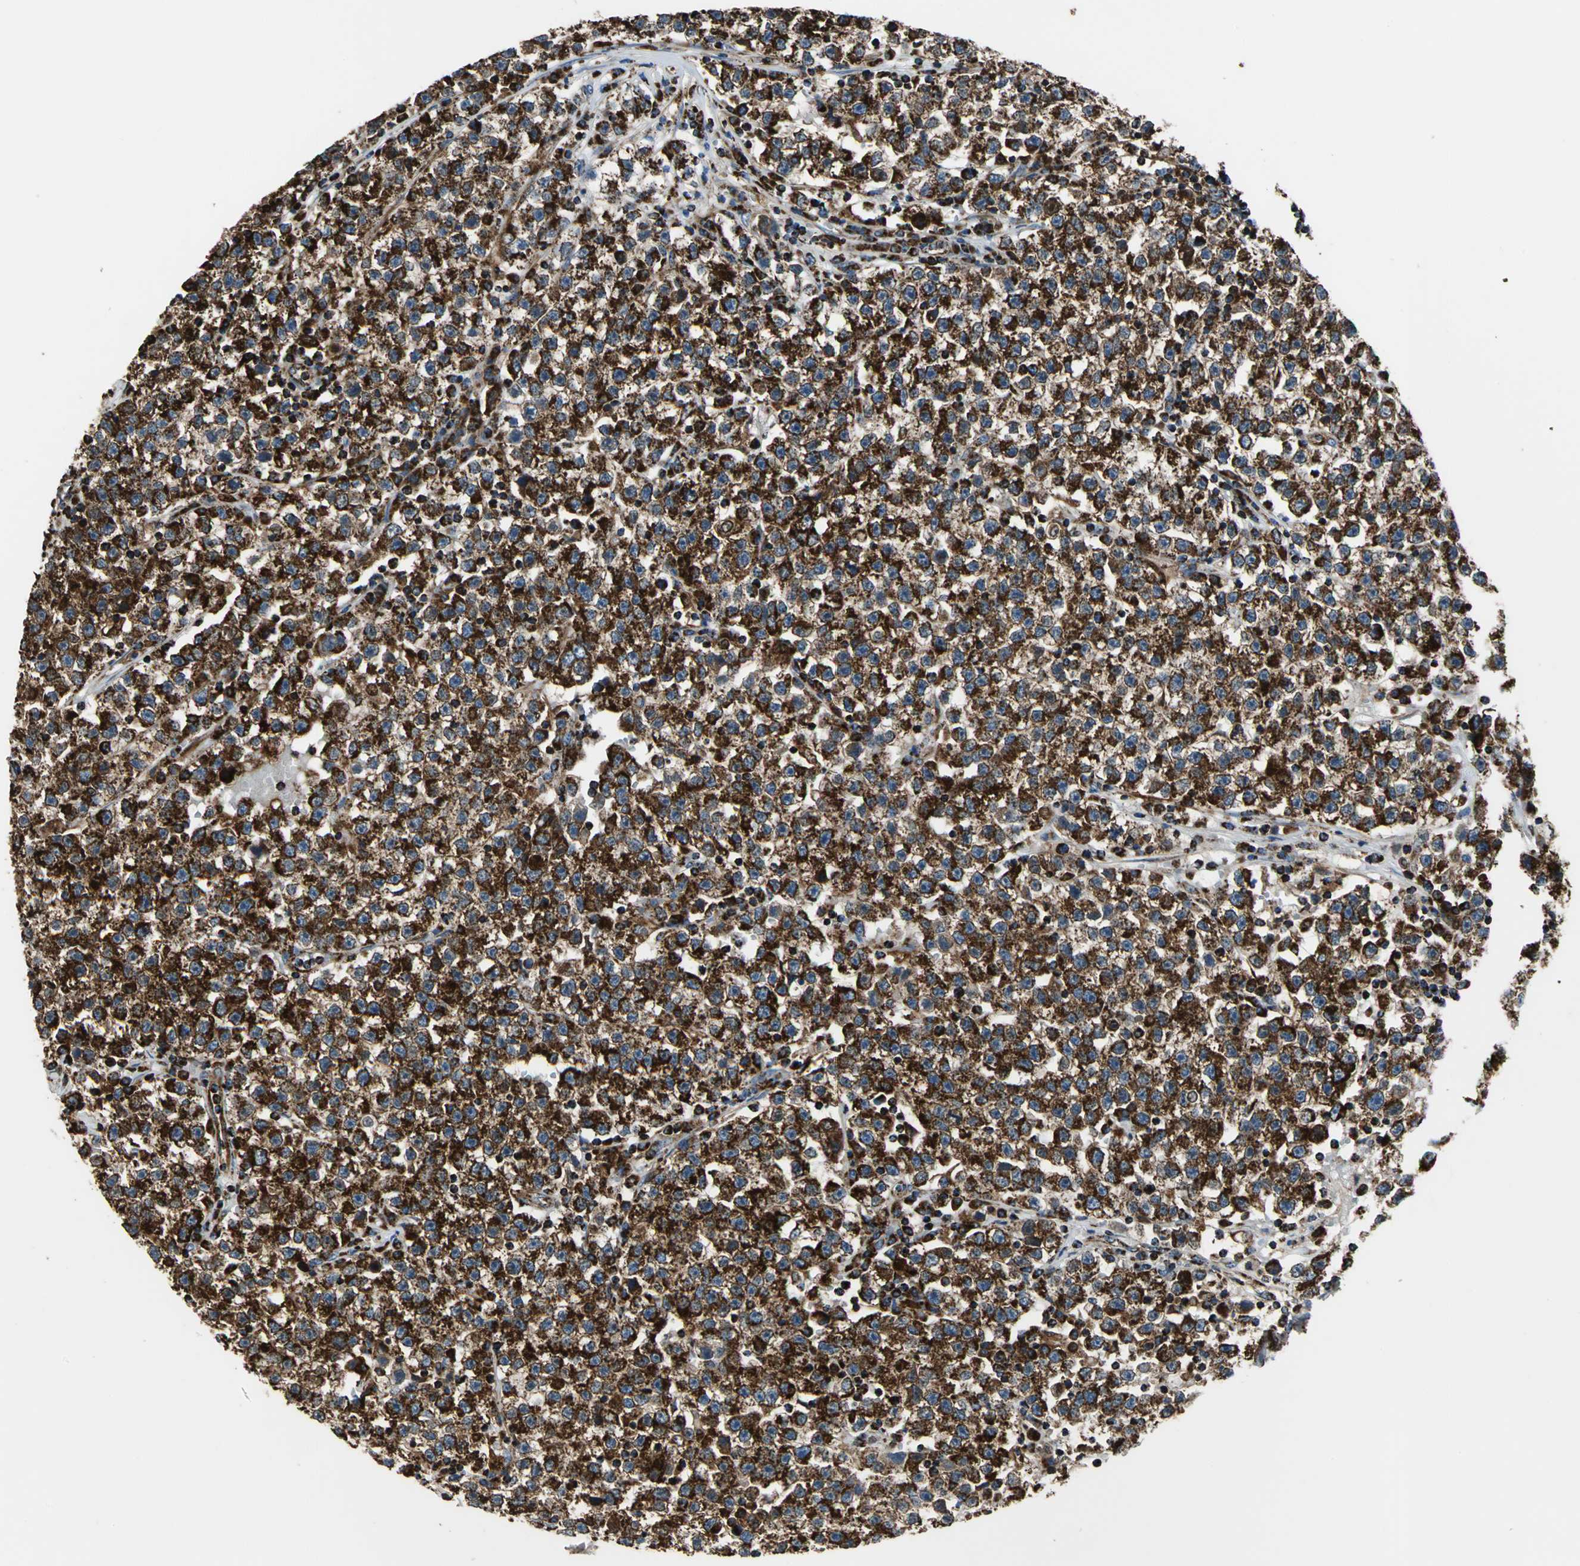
{"staining": {"intensity": "strong", "quantity": ">75%", "location": "cytoplasmic/membranous"}, "tissue": "testis cancer", "cell_type": "Tumor cells", "image_type": "cancer", "snomed": [{"axis": "morphology", "description": "Seminoma, NOS"}, {"axis": "topography", "description": "Testis"}], "caption": "Seminoma (testis) stained for a protein (brown) shows strong cytoplasmic/membranous positive expression in approximately >75% of tumor cells.", "gene": "ECH1", "patient": {"sex": "male", "age": 22}}